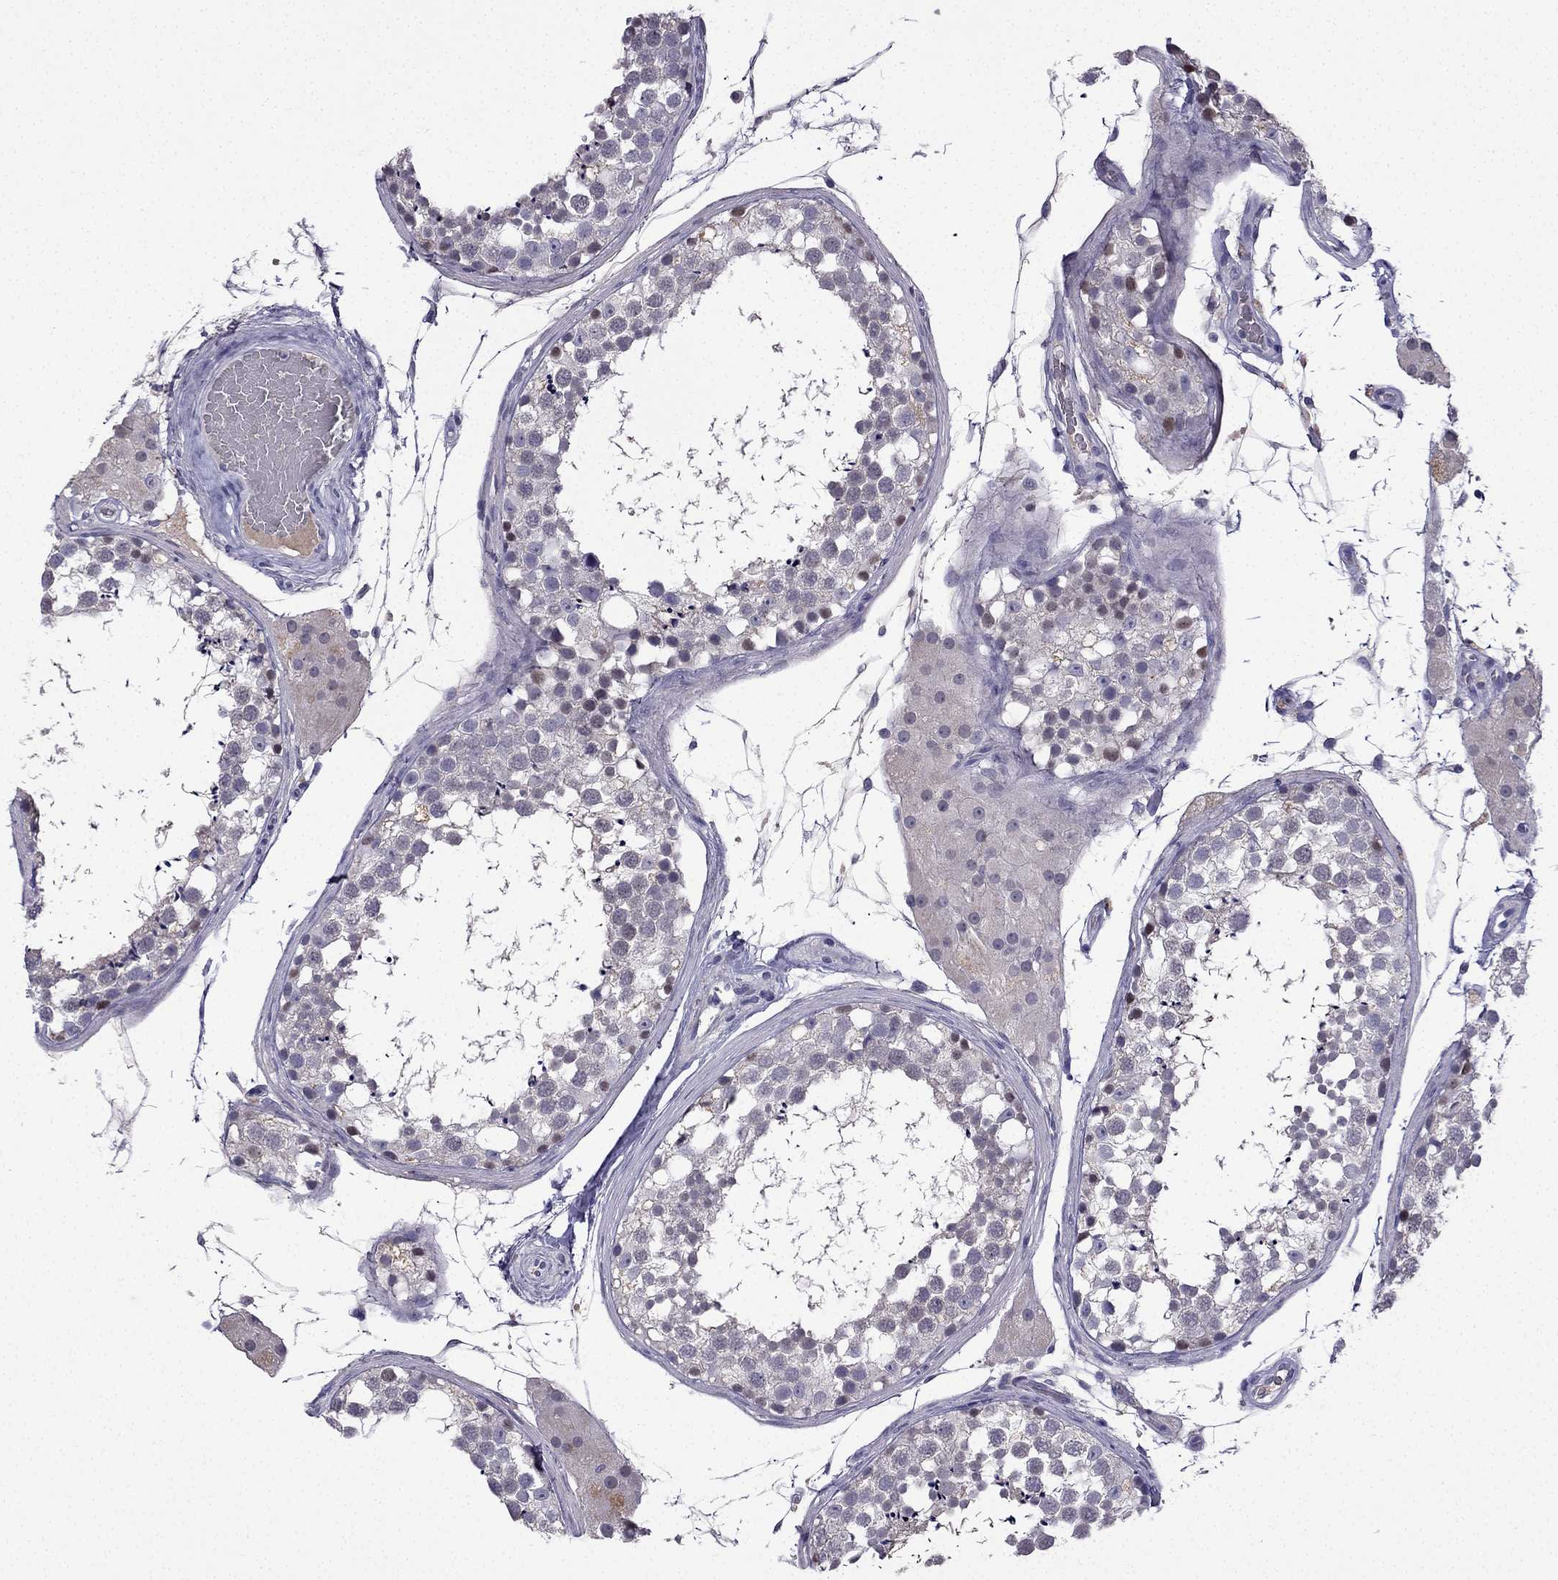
{"staining": {"intensity": "moderate", "quantity": "<25%", "location": "nuclear"}, "tissue": "testis", "cell_type": "Cells in seminiferous ducts", "image_type": "normal", "snomed": [{"axis": "morphology", "description": "Normal tissue, NOS"}, {"axis": "morphology", "description": "Seminoma, NOS"}, {"axis": "topography", "description": "Testis"}], "caption": "Normal testis exhibits moderate nuclear positivity in about <25% of cells in seminiferous ducts, visualized by immunohistochemistry.", "gene": "UHRF1", "patient": {"sex": "male", "age": 65}}